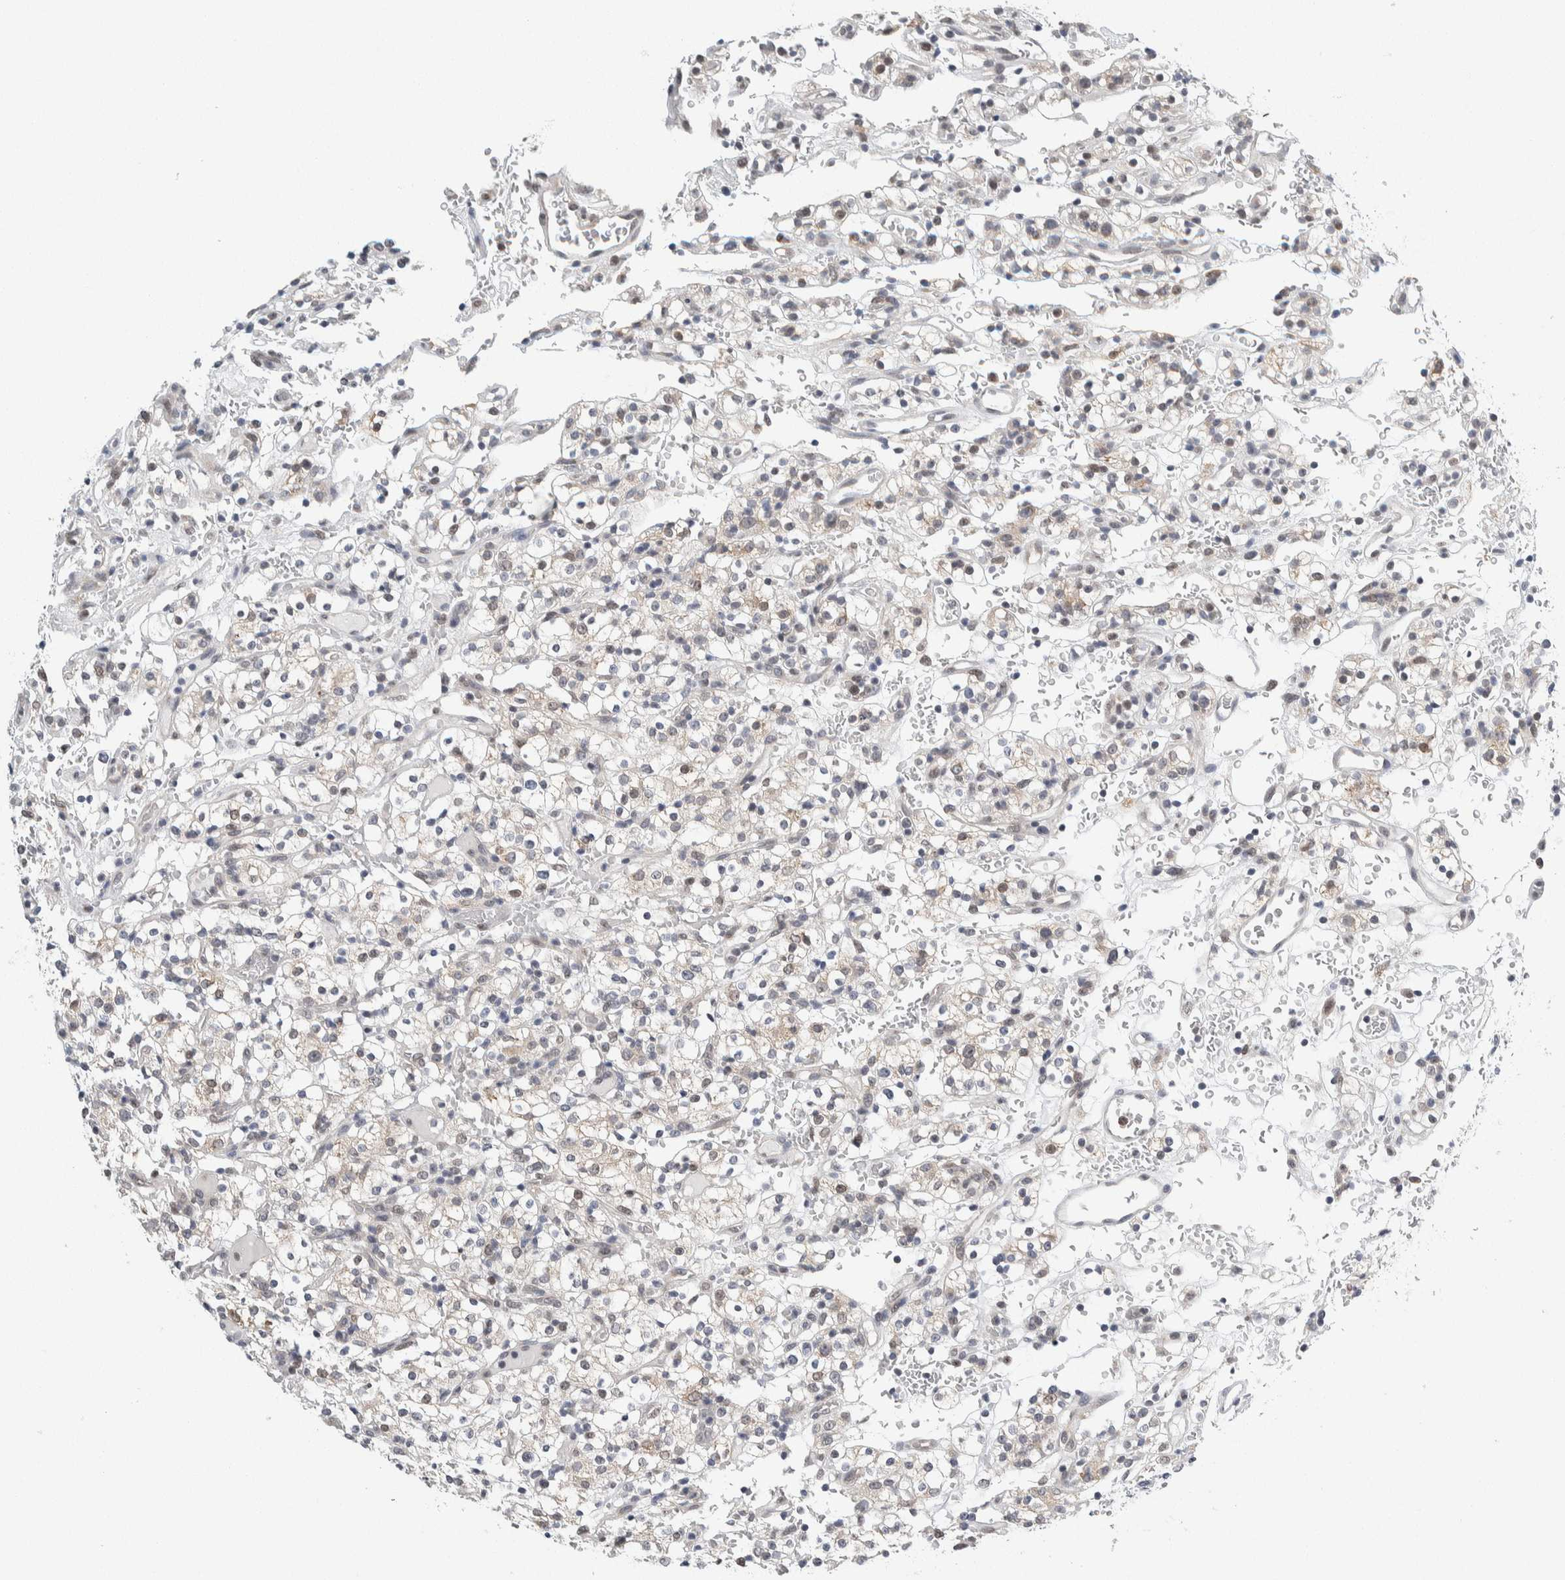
{"staining": {"intensity": "weak", "quantity": "<25%", "location": "nuclear"}, "tissue": "renal cancer", "cell_type": "Tumor cells", "image_type": "cancer", "snomed": [{"axis": "morphology", "description": "Normal tissue, NOS"}, {"axis": "morphology", "description": "Adenocarcinoma, NOS"}, {"axis": "topography", "description": "Kidney"}], "caption": "Immunohistochemistry (IHC) micrograph of human renal cancer stained for a protein (brown), which reveals no expression in tumor cells.", "gene": "NEUROD1", "patient": {"sex": "female", "age": 72}}